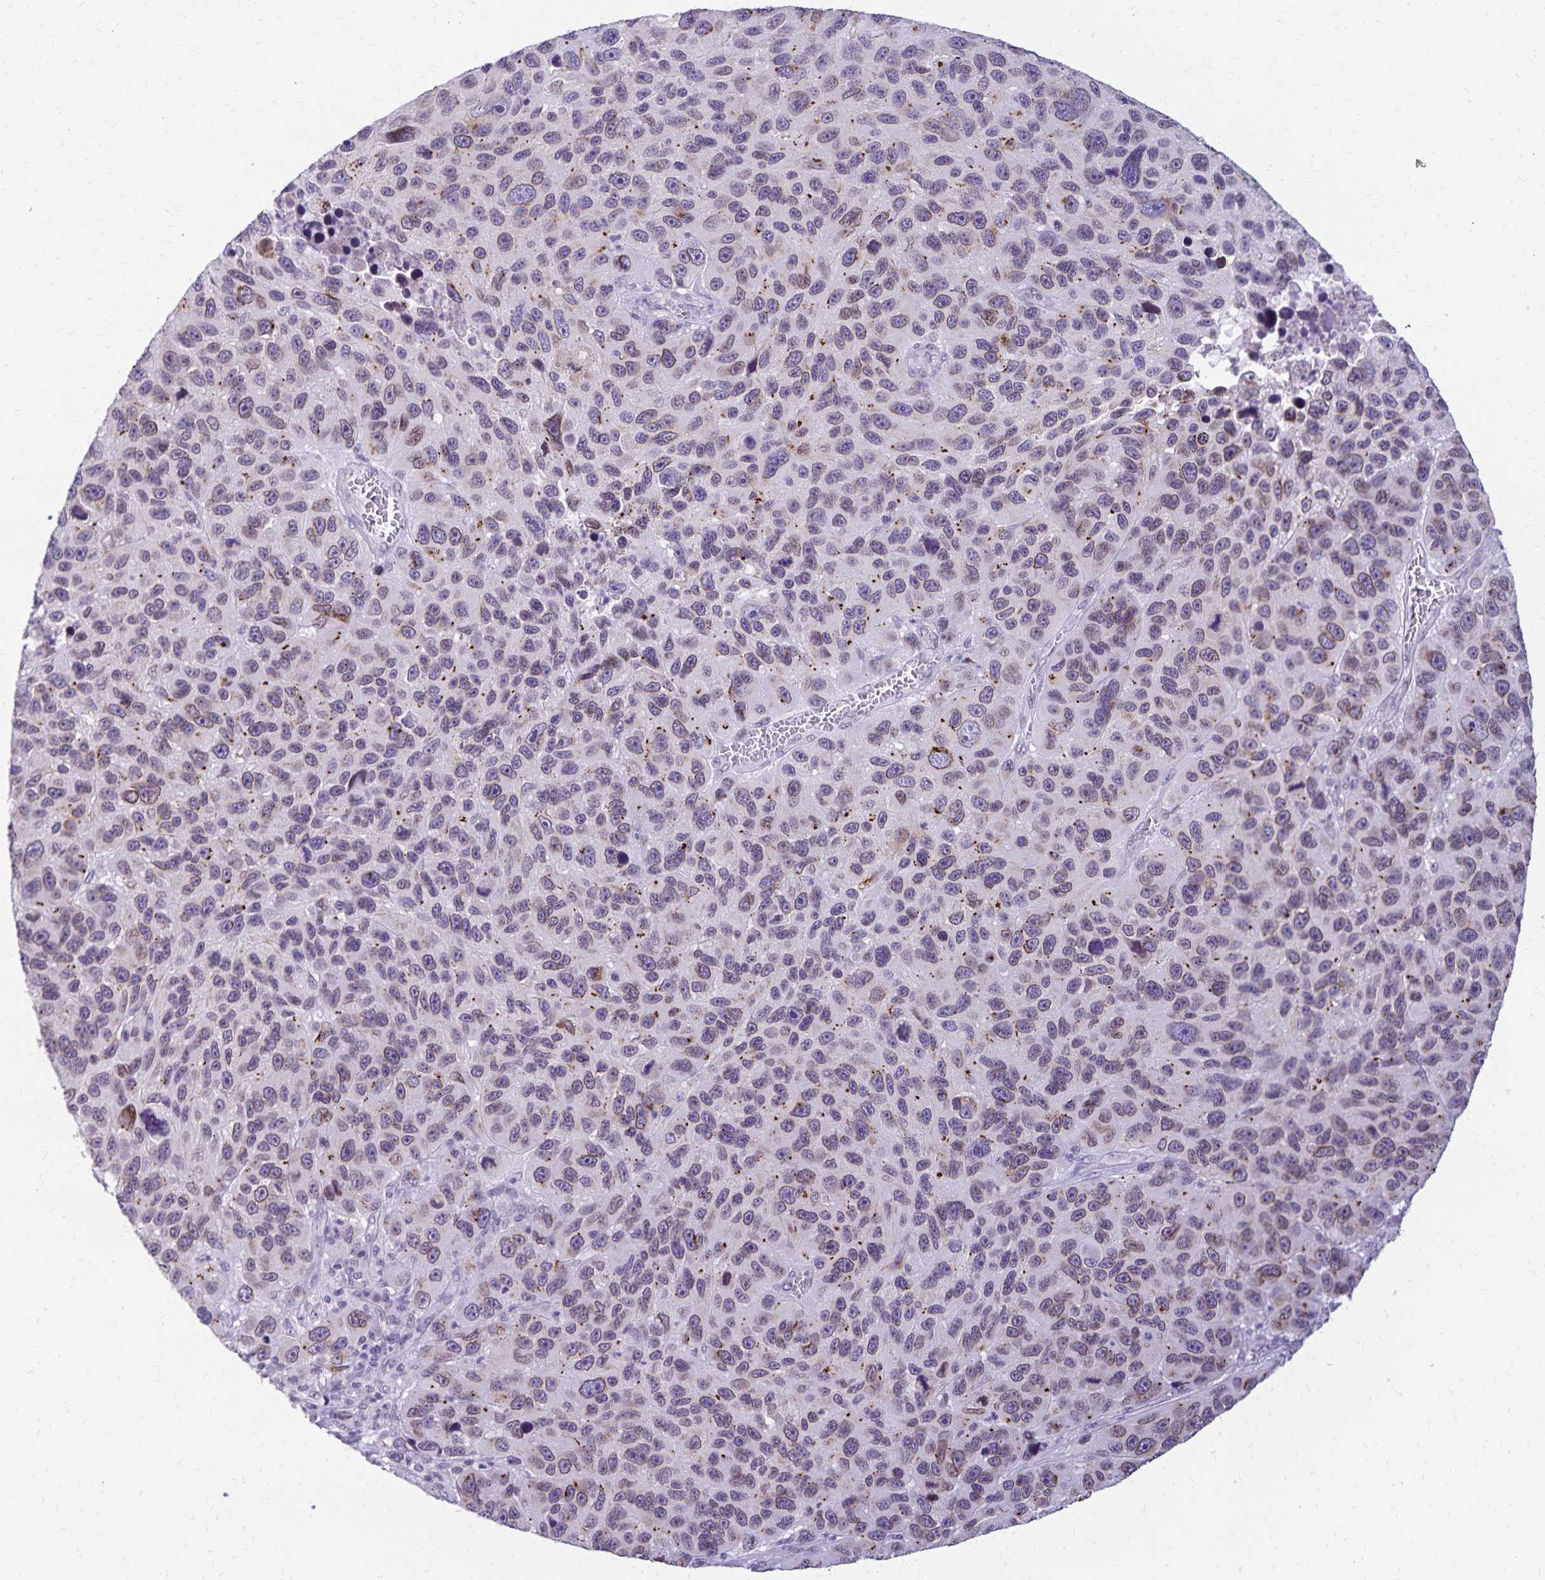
{"staining": {"intensity": "weak", "quantity": "25%-75%", "location": "cytoplasmic/membranous,nuclear"}, "tissue": "melanoma", "cell_type": "Tumor cells", "image_type": "cancer", "snomed": [{"axis": "morphology", "description": "Malignant melanoma, NOS"}, {"axis": "topography", "description": "Skin"}], "caption": "Protein staining shows weak cytoplasmic/membranous and nuclear expression in approximately 25%-75% of tumor cells in melanoma. (DAB (3,3'-diaminobenzidine) = brown stain, brightfield microscopy at high magnification).", "gene": "FAM166C", "patient": {"sex": "male", "age": 53}}